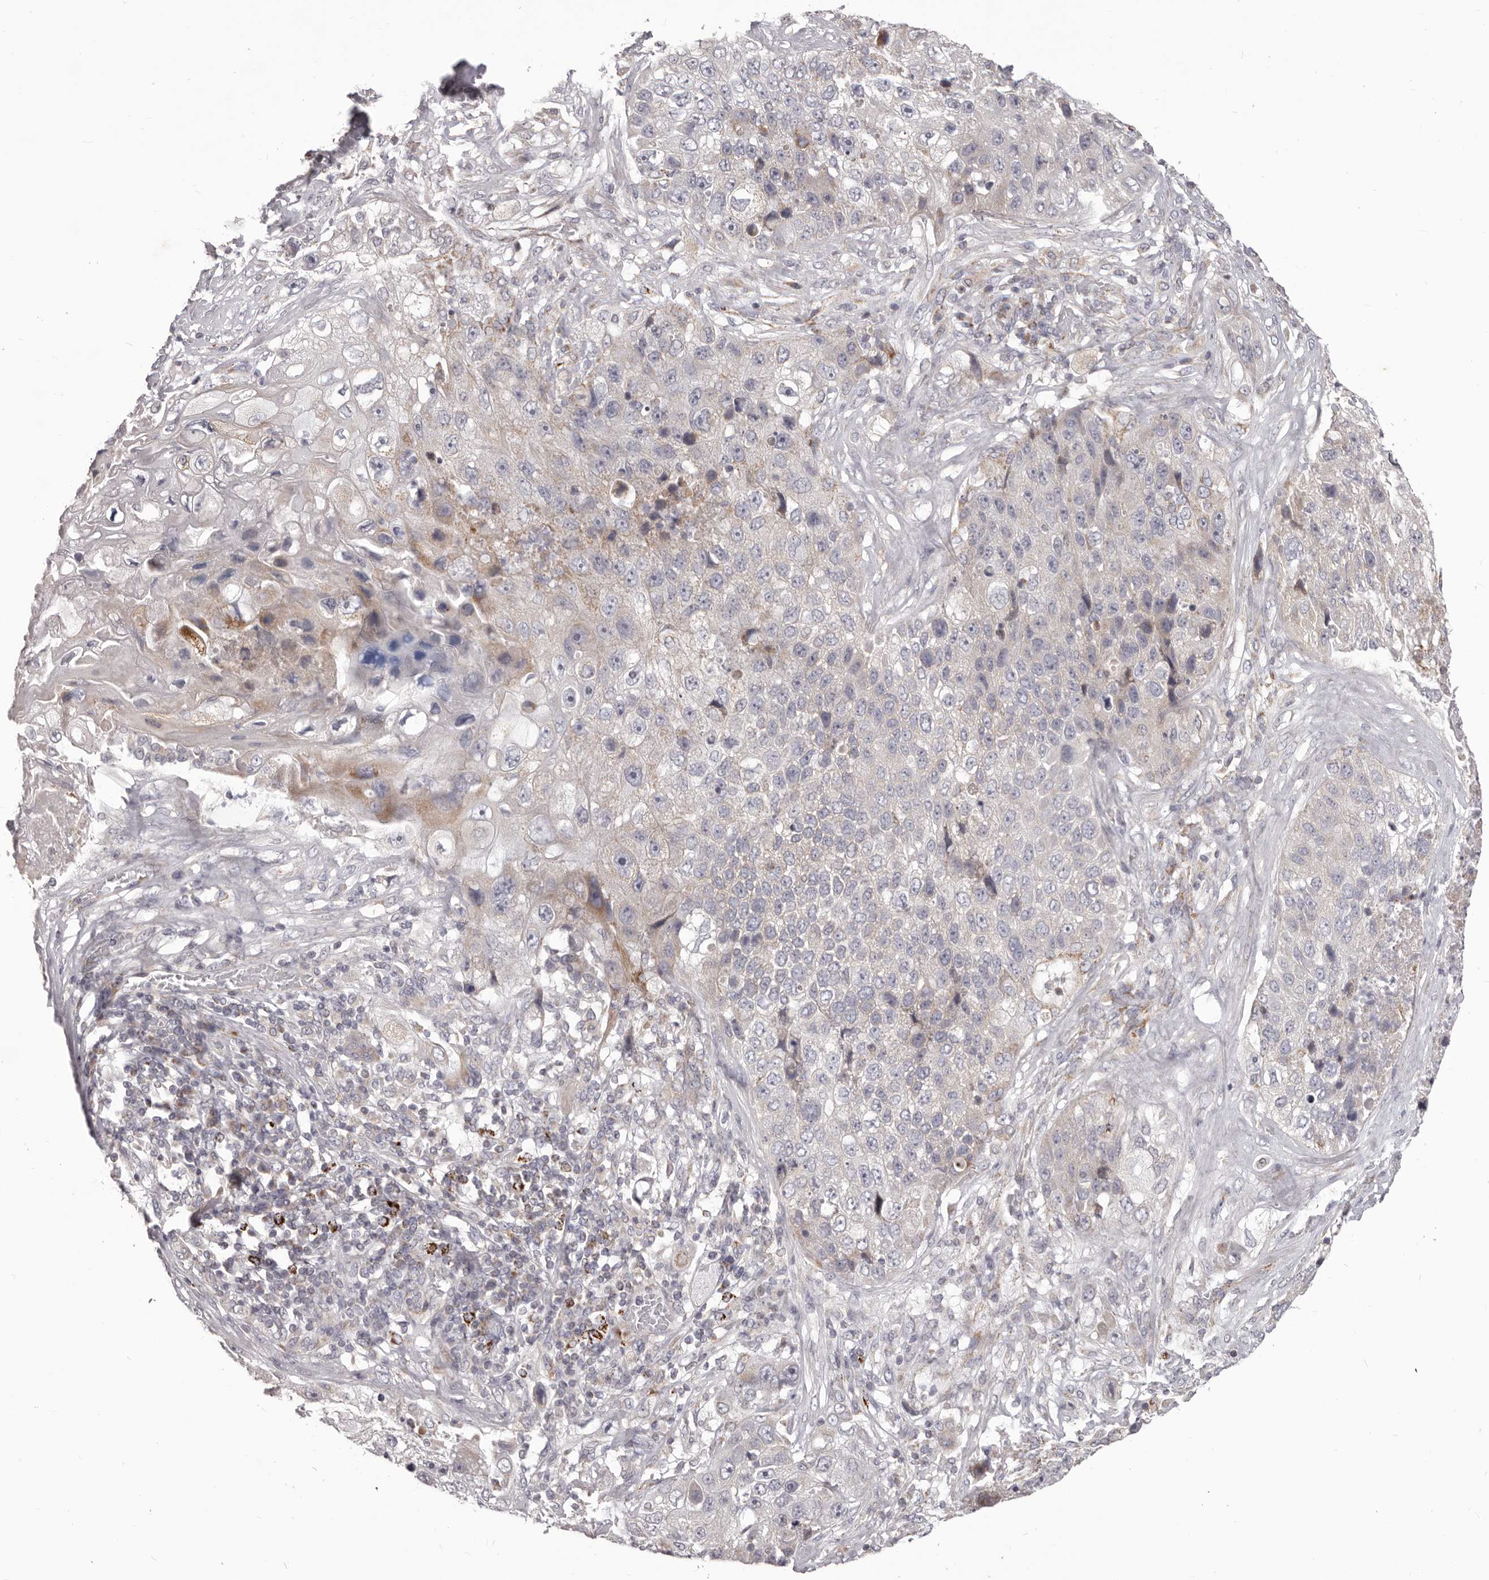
{"staining": {"intensity": "moderate", "quantity": "<25%", "location": "cytoplasmic/membranous"}, "tissue": "lung cancer", "cell_type": "Tumor cells", "image_type": "cancer", "snomed": [{"axis": "morphology", "description": "Squamous cell carcinoma, NOS"}, {"axis": "topography", "description": "Lung"}], "caption": "Immunohistochemical staining of squamous cell carcinoma (lung) displays low levels of moderate cytoplasmic/membranous protein positivity in about <25% of tumor cells.", "gene": "PRMT2", "patient": {"sex": "male", "age": 61}}